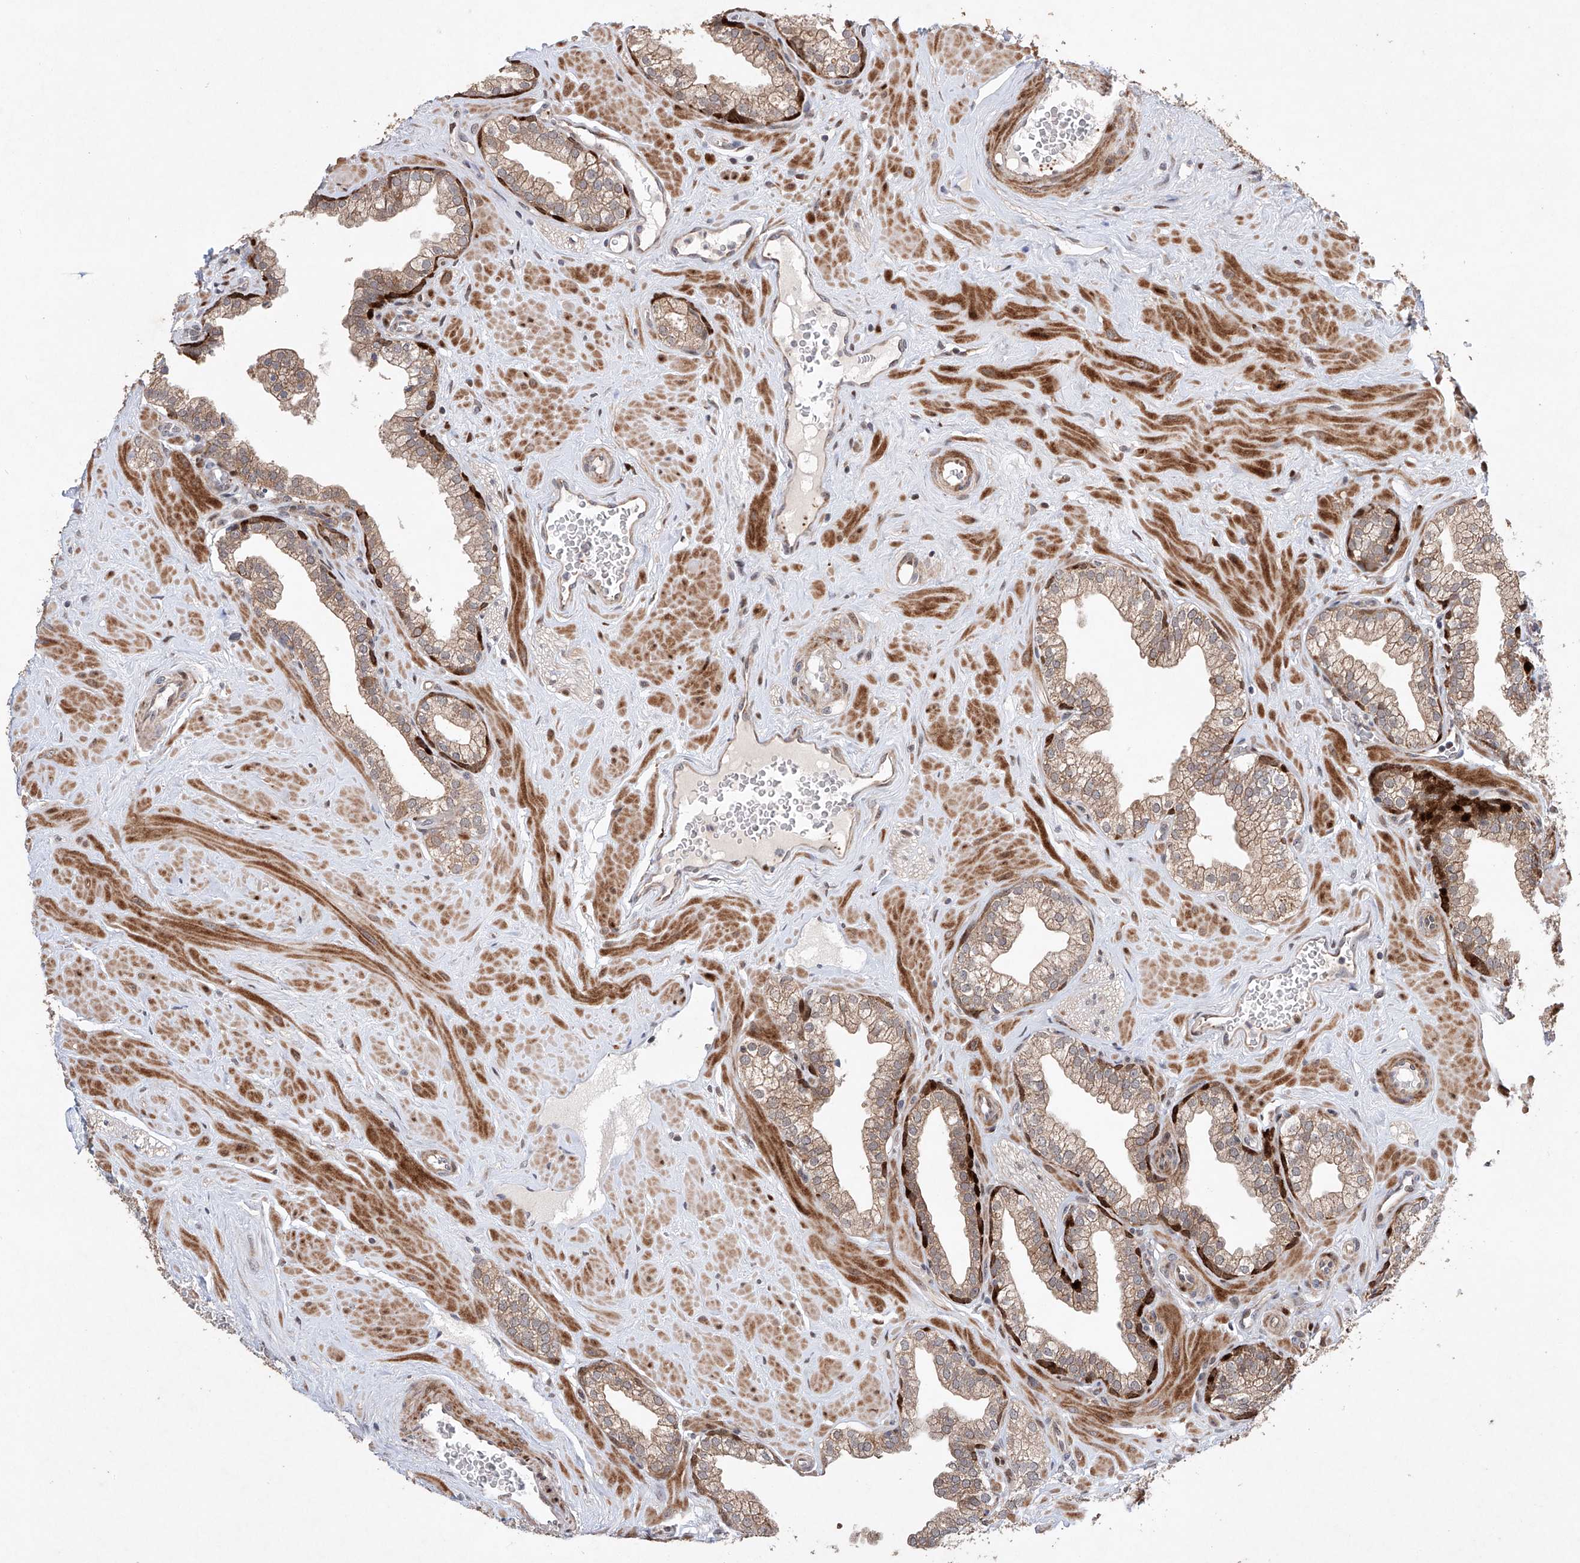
{"staining": {"intensity": "strong", "quantity": "<25%", "location": "cytoplasmic/membranous,nuclear"}, "tissue": "prostate", "cell_type": "Glandular cells", "image_type": "normal", "snomed": [{"axis": "morphology", "description": "Normal tissue, NOS"}, {"axis": "morphology", "description": "Urothelial carcinoma, Low grade"}, {"axis": "topography", "description": "Urinary bladder"}, {"axis": "topography", "description": "Prostate"}], "caption": "Unremarkable prostate displays strong cytoplasmic/membranous,nuclear staining in about <25% of glandular cells.", "gene": "AFG1L", "patient": {"sex": "male", "age": 60}}